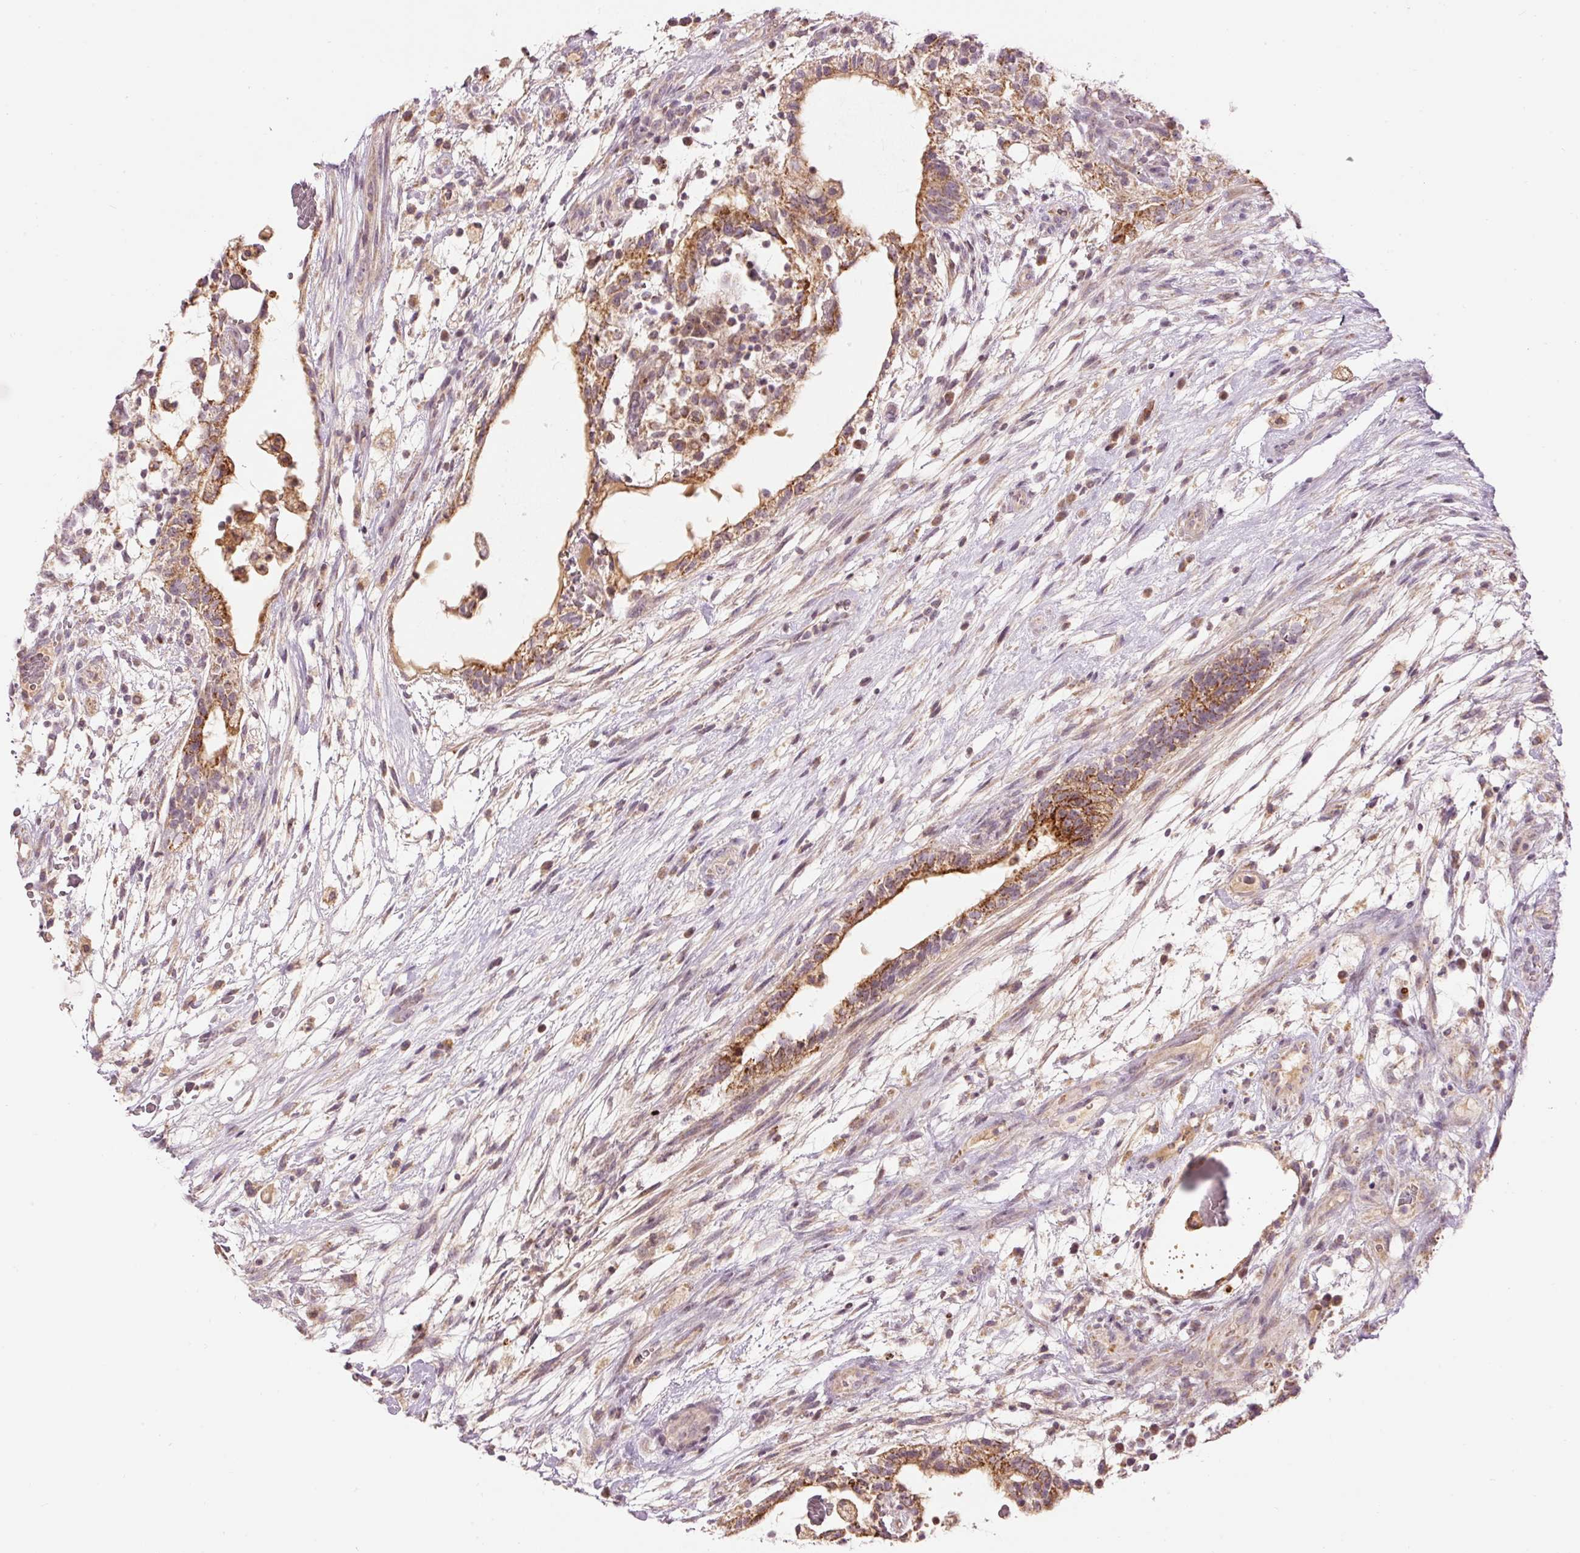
{"staining": {"intensity": "strong", "quantity": ">75%", "location": "cytoplasmic/membranous"}, "tissue": "testis cancer", "cell_type": "Tumor cells", "image_type": "cancer", "snomed": [{"axis": "morphology", "description": "Carcinoma, Embryonal, NOS"}, {"axis": "topography", "description": "Testis"}], "caption": "Brown immunohistochemical staining in testis cancer displays strong cytoplasmic/membranous positivity in approximately >75% of tumor cells. The staining is performed using DAB (3,3'-diaminobenzidine) brown chromogen to label protein expression. The nuclei are counter-stained blue using hematoxylin.", "gene": "ABHD11", "patient": {"sex": "male", "age": 32}}